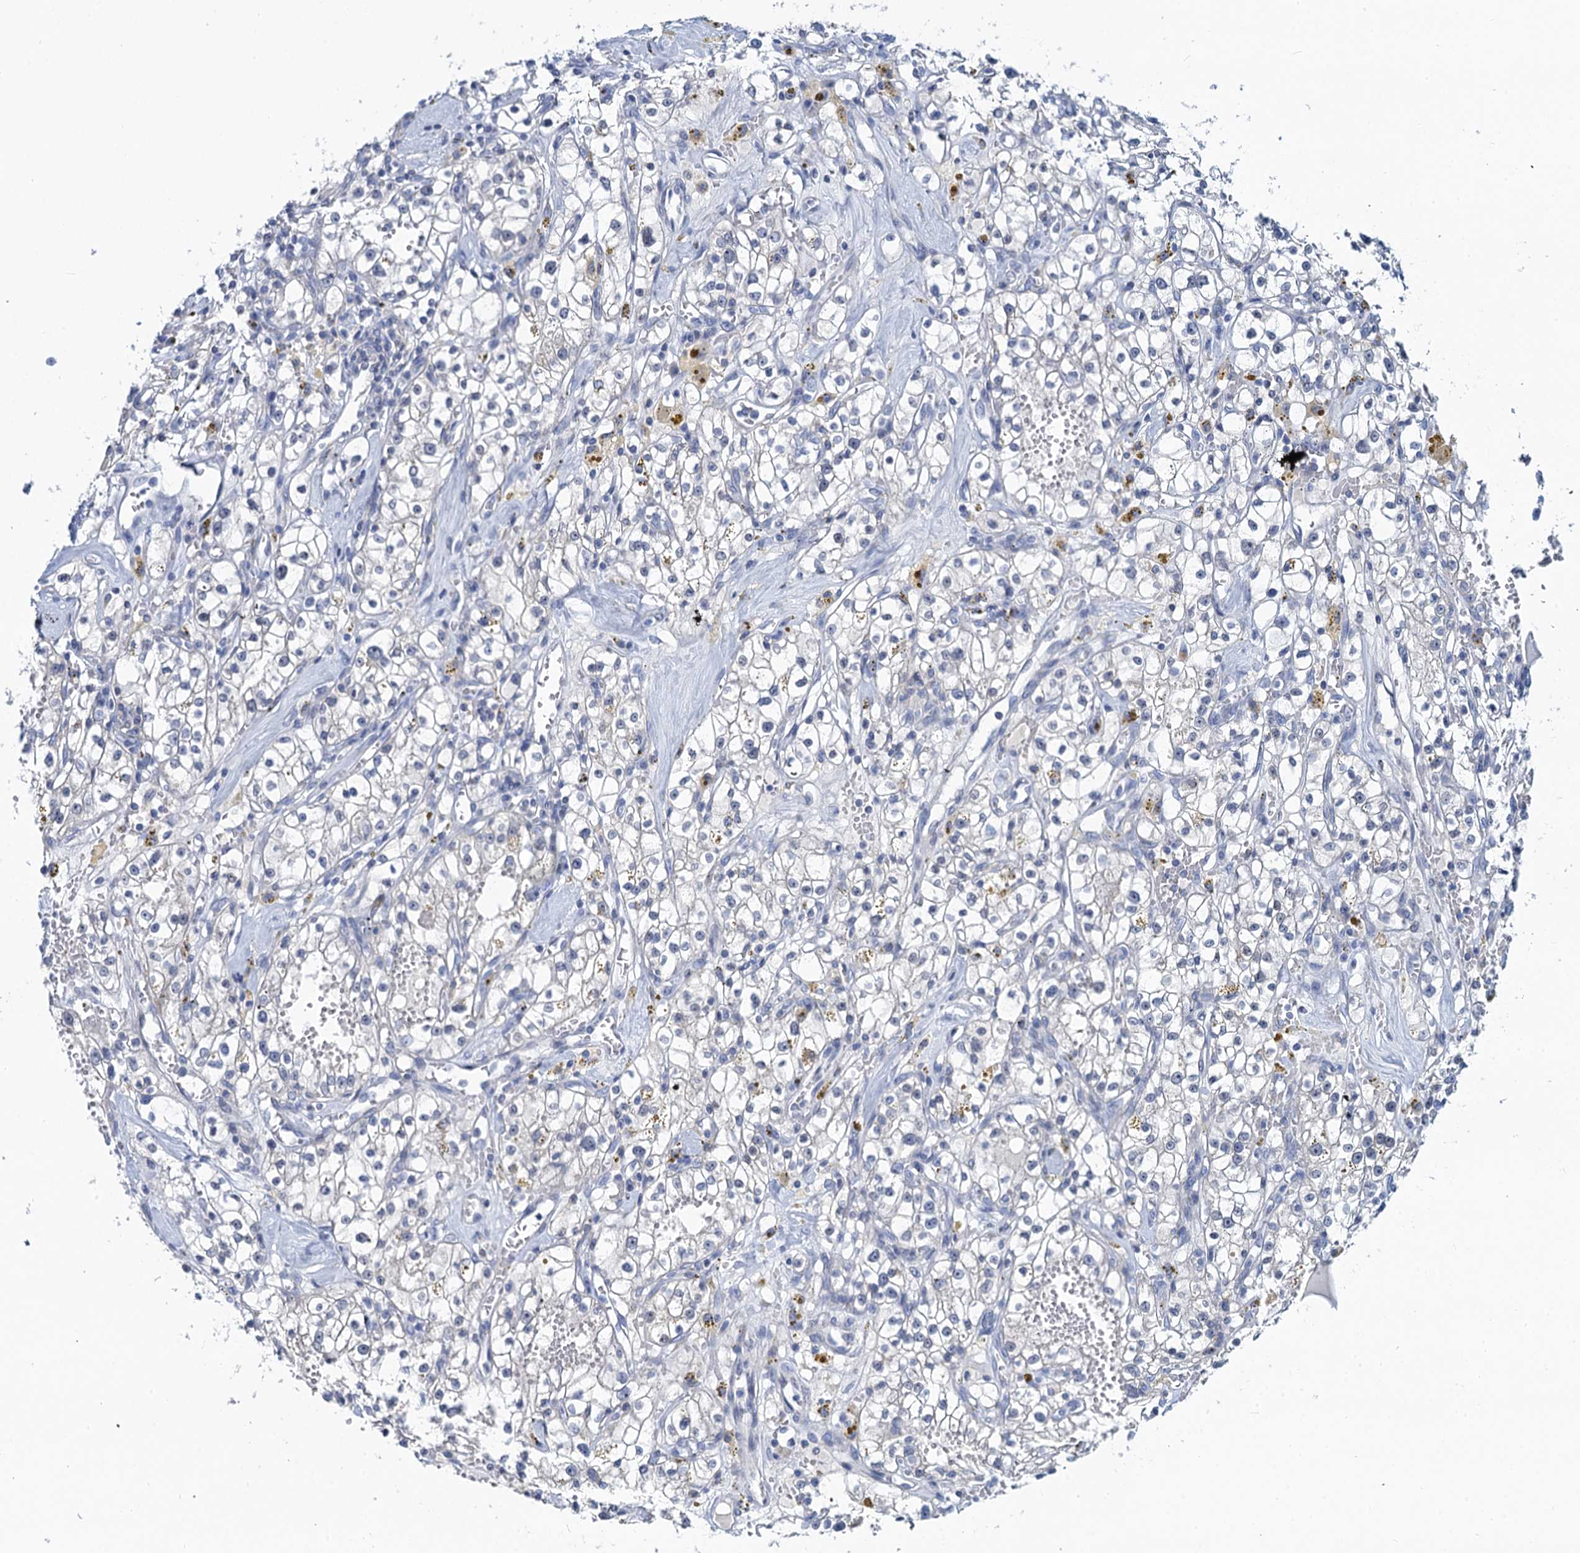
{"staining": {"intensity": "negative", "quantity": "none", "location": "none"}, "tissue": "renal cancer", "cell_type": "Tumor cells", "image_type": "cancer", "snomed": [{"axis": "morphology", "description": "Adenocarcinoma, NOS"}, {"axis": "topography", "description": "Kidney"}], "caption": "This is a photomicrograph of IHC staining of renal adenocarcinoma, which shows no staining in tumor cells.", "gene": "TOX3", "patient": {"sex": "male", "age": 56}}